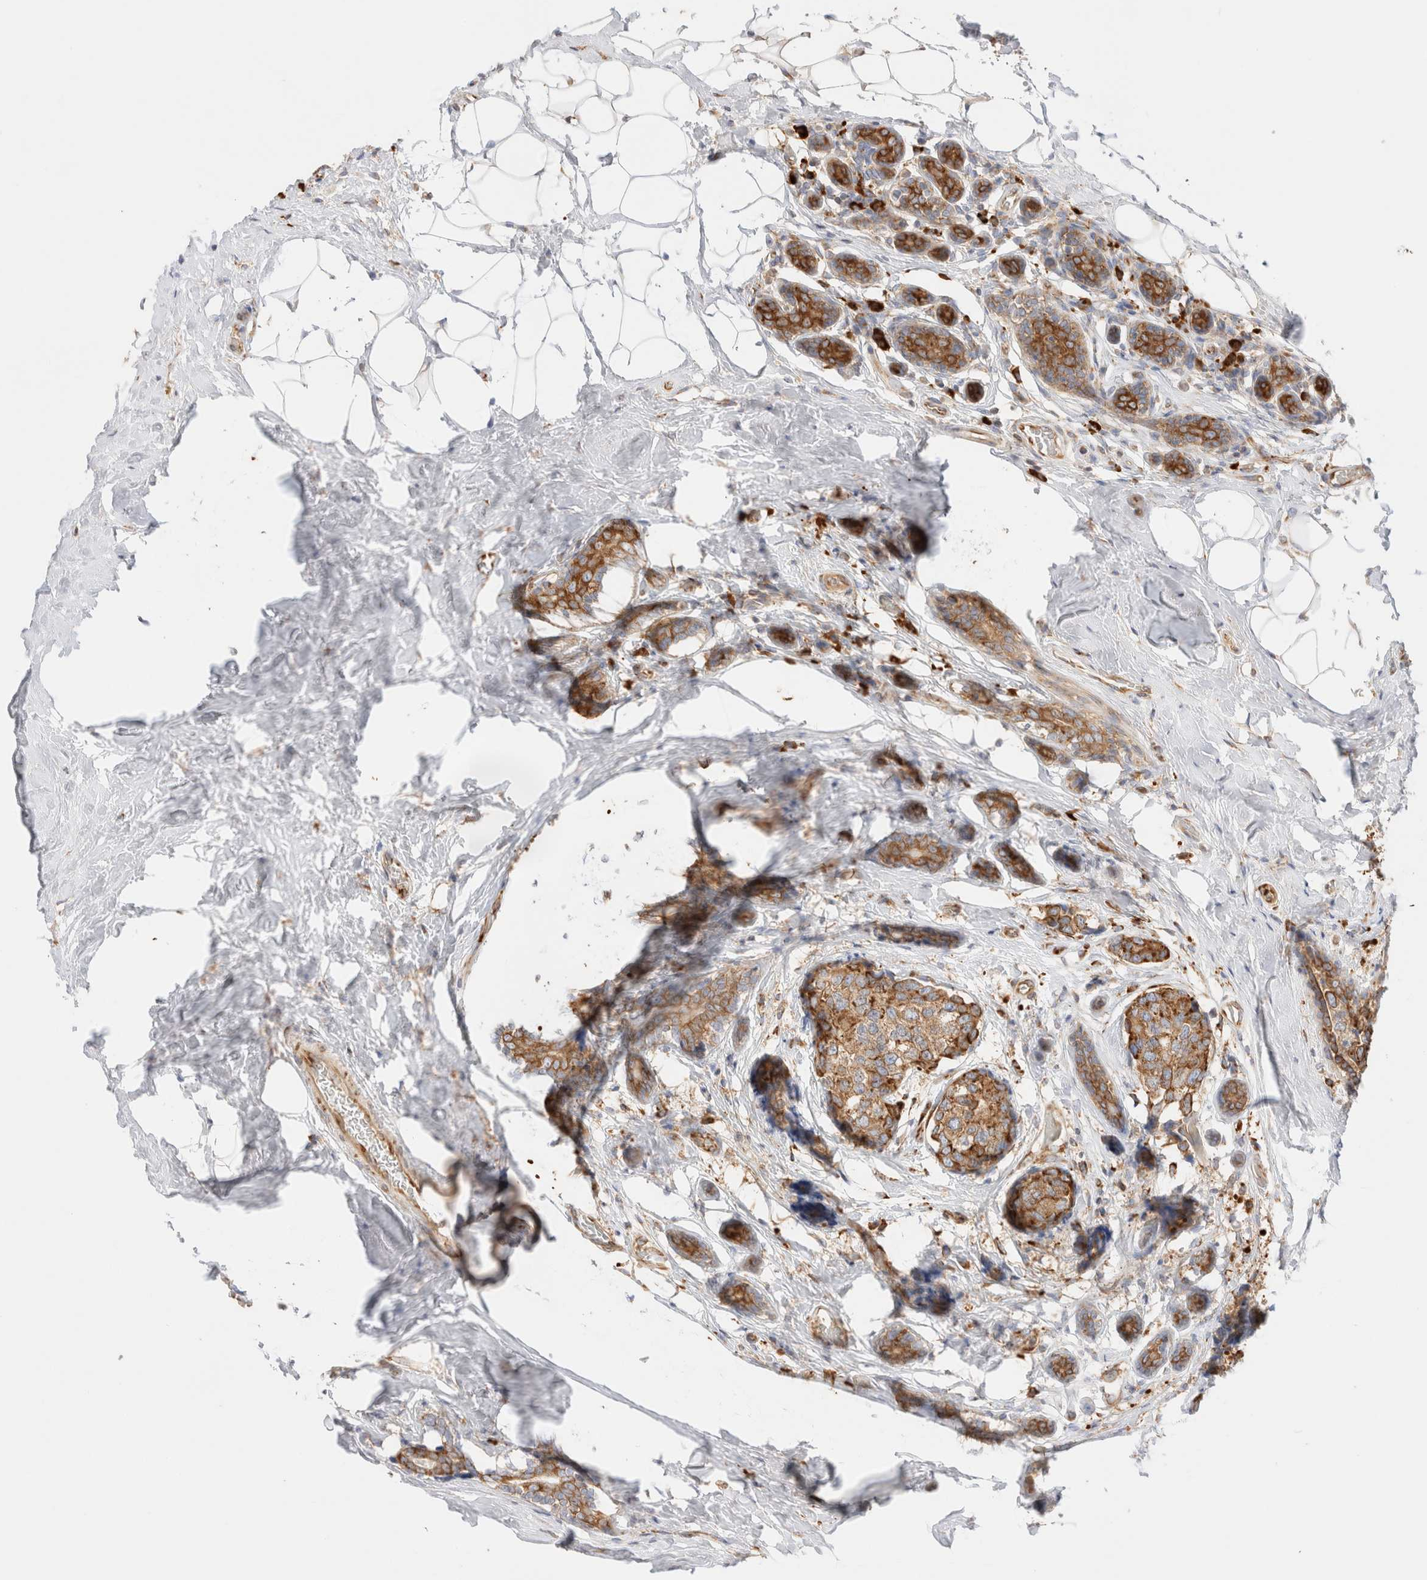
{"staining": {"intensity": "strong", "quantity": ">75%", "location": "cytoplasmic/membranous"}, "tissue": "breast cancer", "cell_type": "Tumor cells", "image_type": "cancer", "snomed": [{"axis": "morphology", "description": "Normal tissue, NOS"}, {"axis": "morphology", "description": "Duct carcinoma"}, {"axis": "topography", "description": "Breast"}], "caption": "Immunohistochemical staining of infiltrating ductal carcinoma (breast) exhibits high levels of strong cytoplasmic/membranous expression in approximately >75% of tumor cells. (IHC, brightfield microscopy, high magnification).", "gene": "ZC2HC1A", "patient": {"sex": "female", "age": 43}}